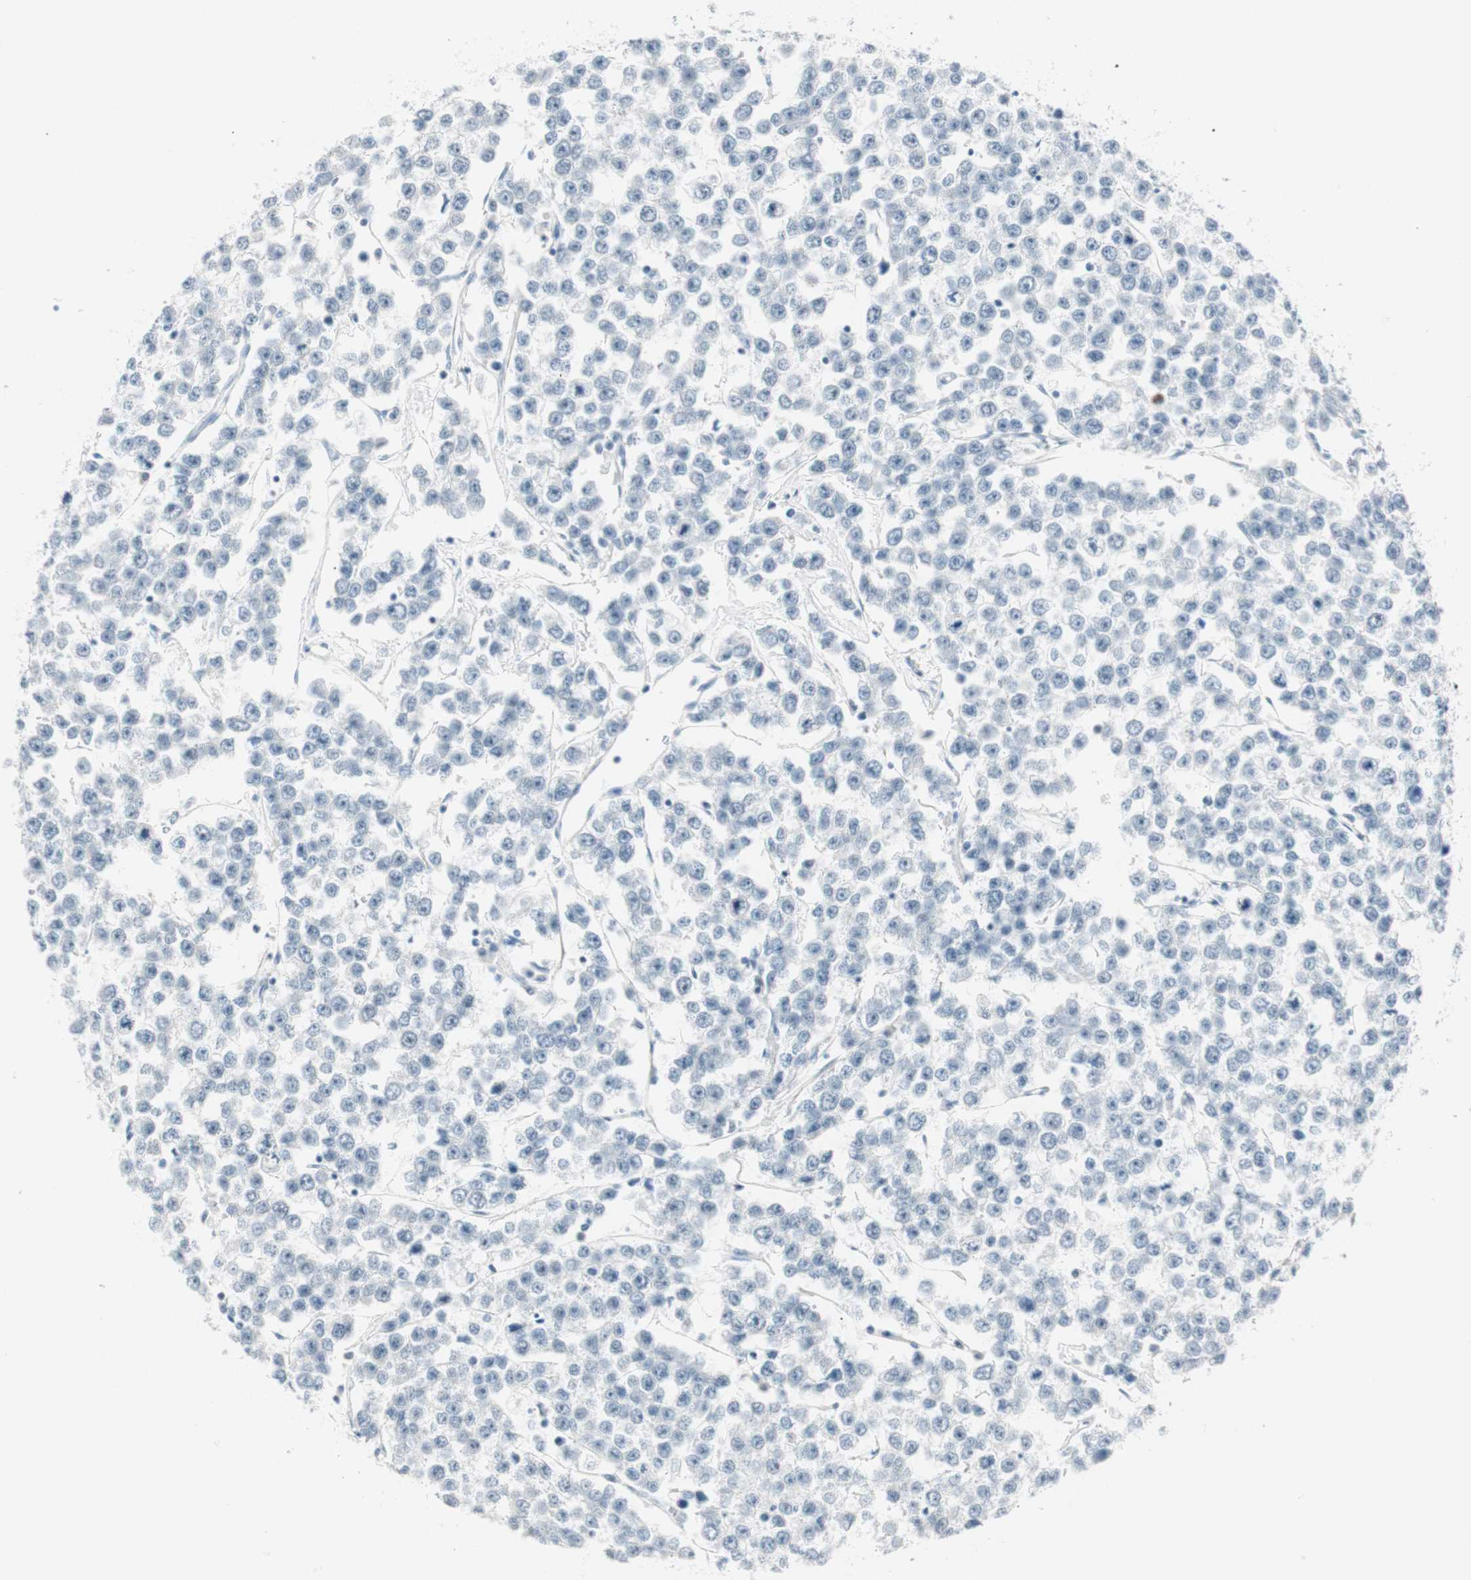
{"staining": {"intensity": "negative", "quantity": "none", "location": "none"}, "tissue": "testis cancer", "cell_type": "Tumor cells", "image_type": "cancer", "snomed": [{"axis": "morphology", "description": "Seminoma, NOS"}, {"axis": "morphology", "description": "Carcinoma, Embryonal, NOS"}, {"axis": "topography", "description": "Testis"}], "caption": "IHC histopathology image of neoplastic tissue: testis cancer stained with DAB (3,3'-diaminobenzidine) displays no significant protein expression in tumor cells.", "gene": "HOXB13", "patient": {"sex": "male", "age": 52}}